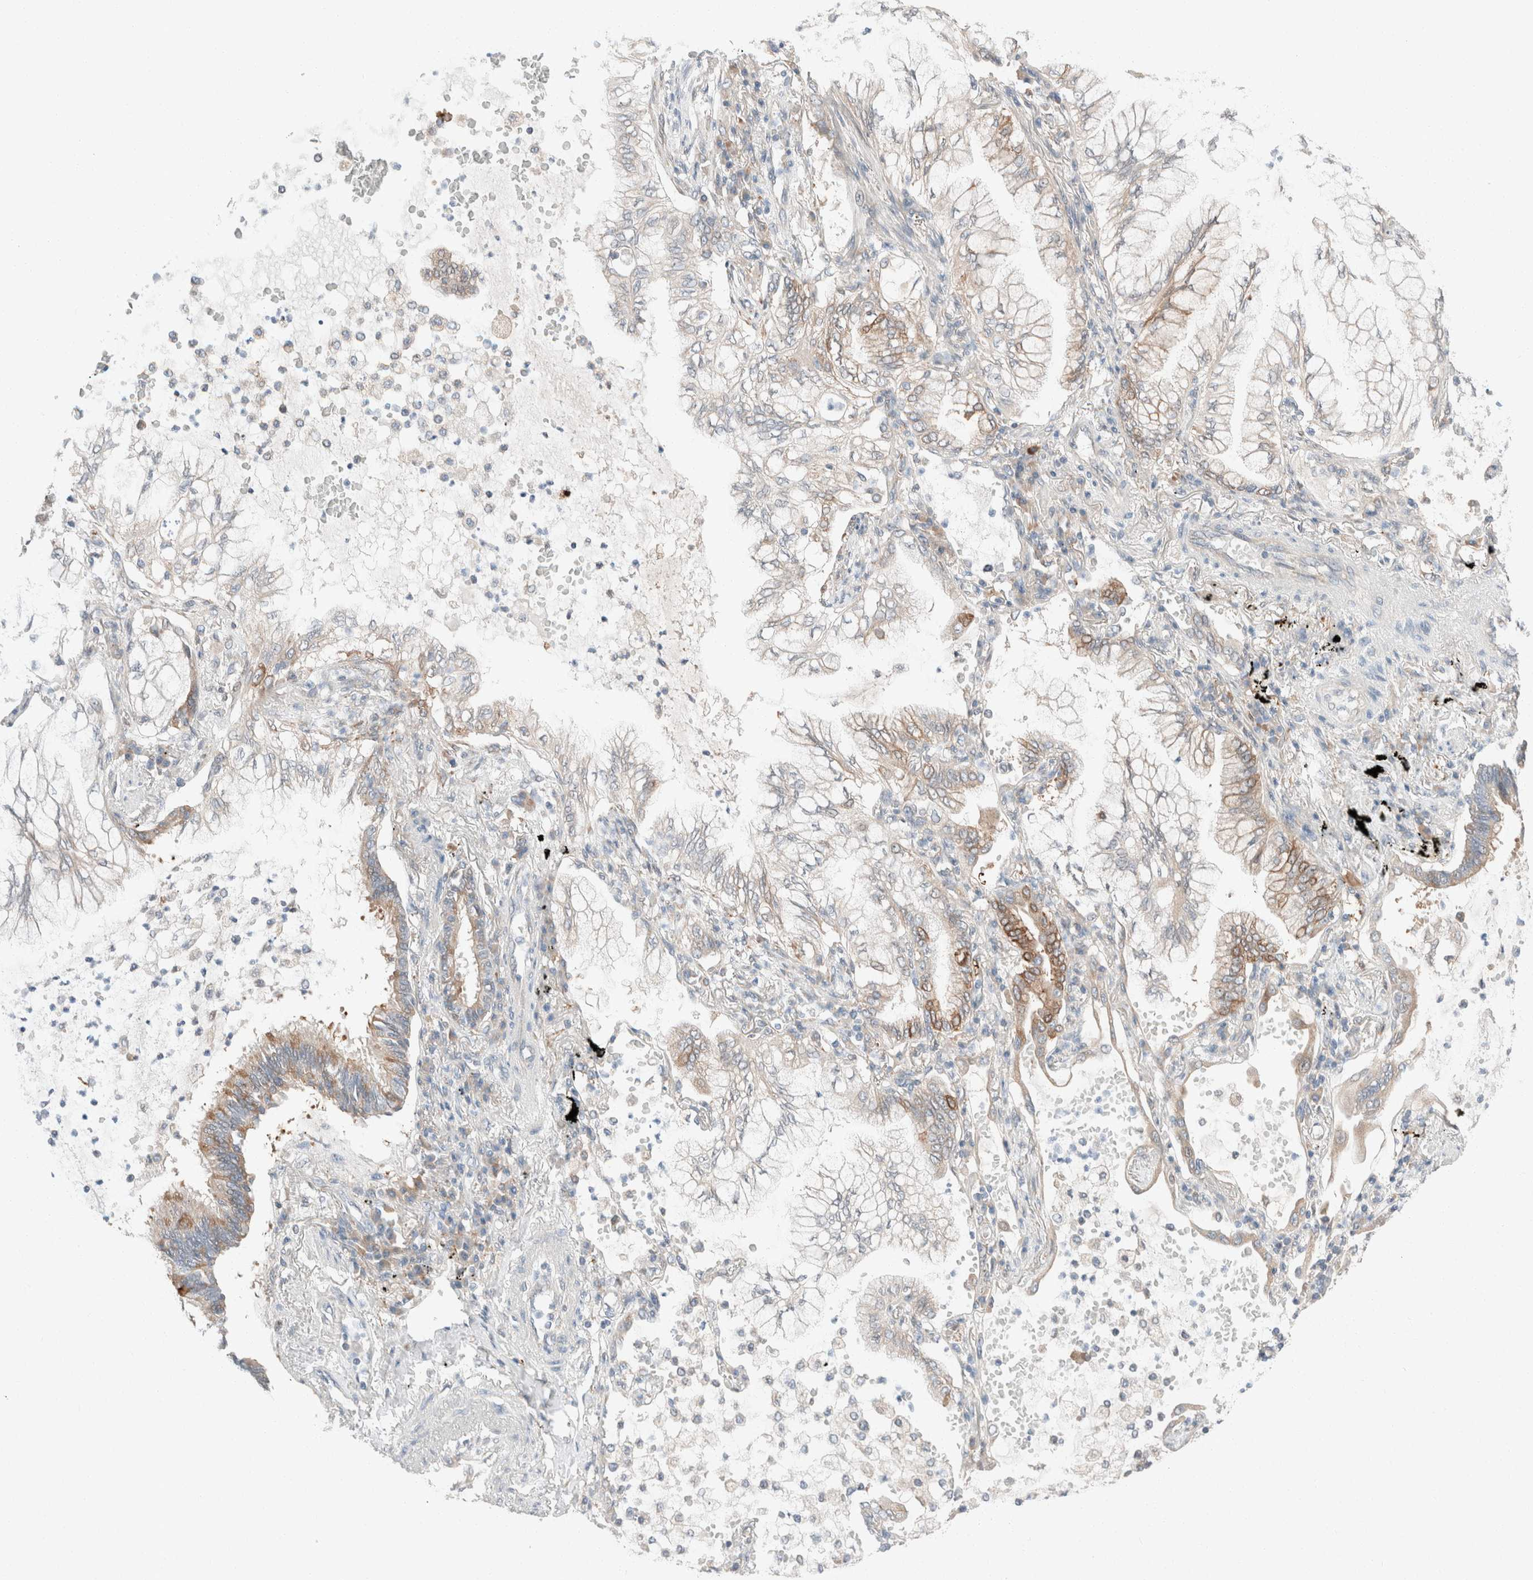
{"staining": {"intensity": "moderate", "quantity": "<25%", "location": "cytoplasmic/membranous"}, "tissue": "lung cancer", "cell_type": "Tumor cells", "image_type": "cancer", "snomed": [{"axis": "morphology", "description": "Adenocarcinoma, NOS"}, {"axis": "topography", "description": "Lung"}], "caption": "A high-resolution image shows immunohistochemistry staining of lung adenocarcinoma, which demonstrates moderate cytoplasmic/membranous positivity in about <25% of tumor cells. Nuclei are stained in blue.", "gene": "PCM1", "patient": {"sex": "female", "age": 70}}